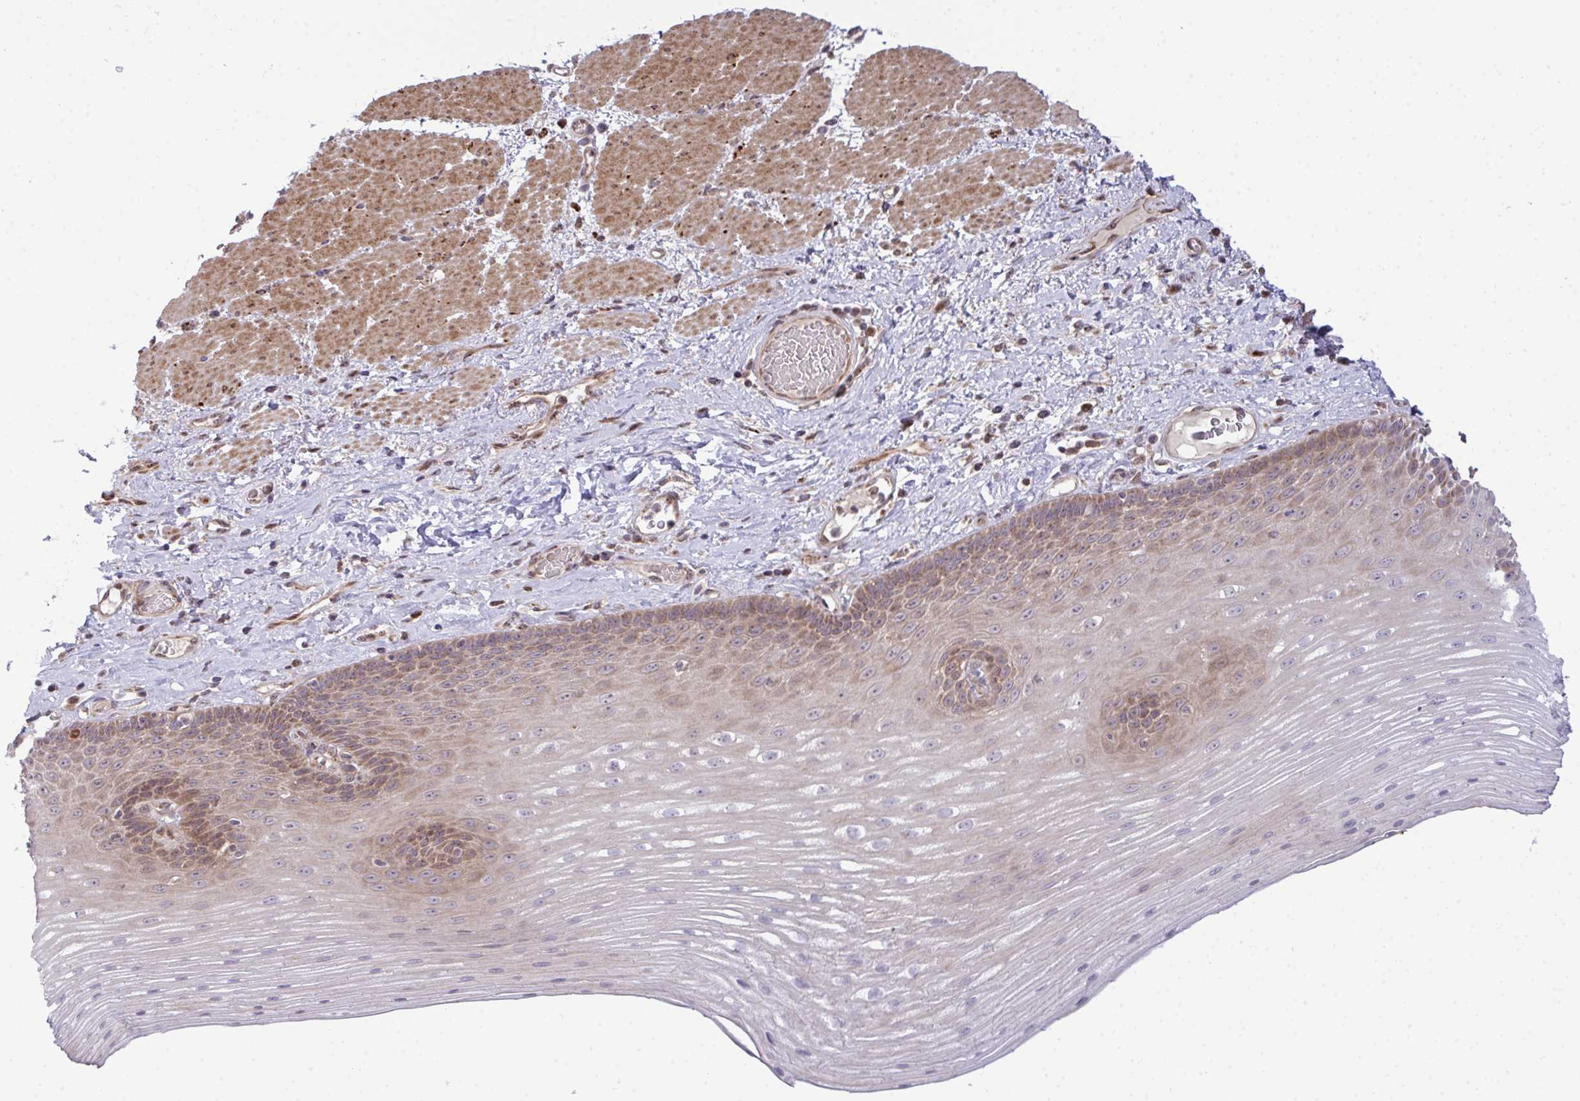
{"staining": {"intensity": "moderate", "quantity": "25%-75%", "location": "cytoplasmic/membranous"}, "tissue": "esophagus", "cell_type": "Squamous epithelial cells", "image_type": "normal", "snomed": [{"axis": "morphology", "description": "Normal tissue, NOS"}, {"axis": "topography", "description": "Esophagus"}], "caption": "Unremarkable esophagus was stained to show a protein in brown. There is medium levels of moderate cytoplasmic/membranous positivity in approximately 25%-75% of squamous epithelial cells. (Stains: DAB in brown, nuclei in blue, Microscopy: brightfield microscopy at high magnification).", "gene": "TRIM44", "patient": {"sex": "male", "age": 62}}